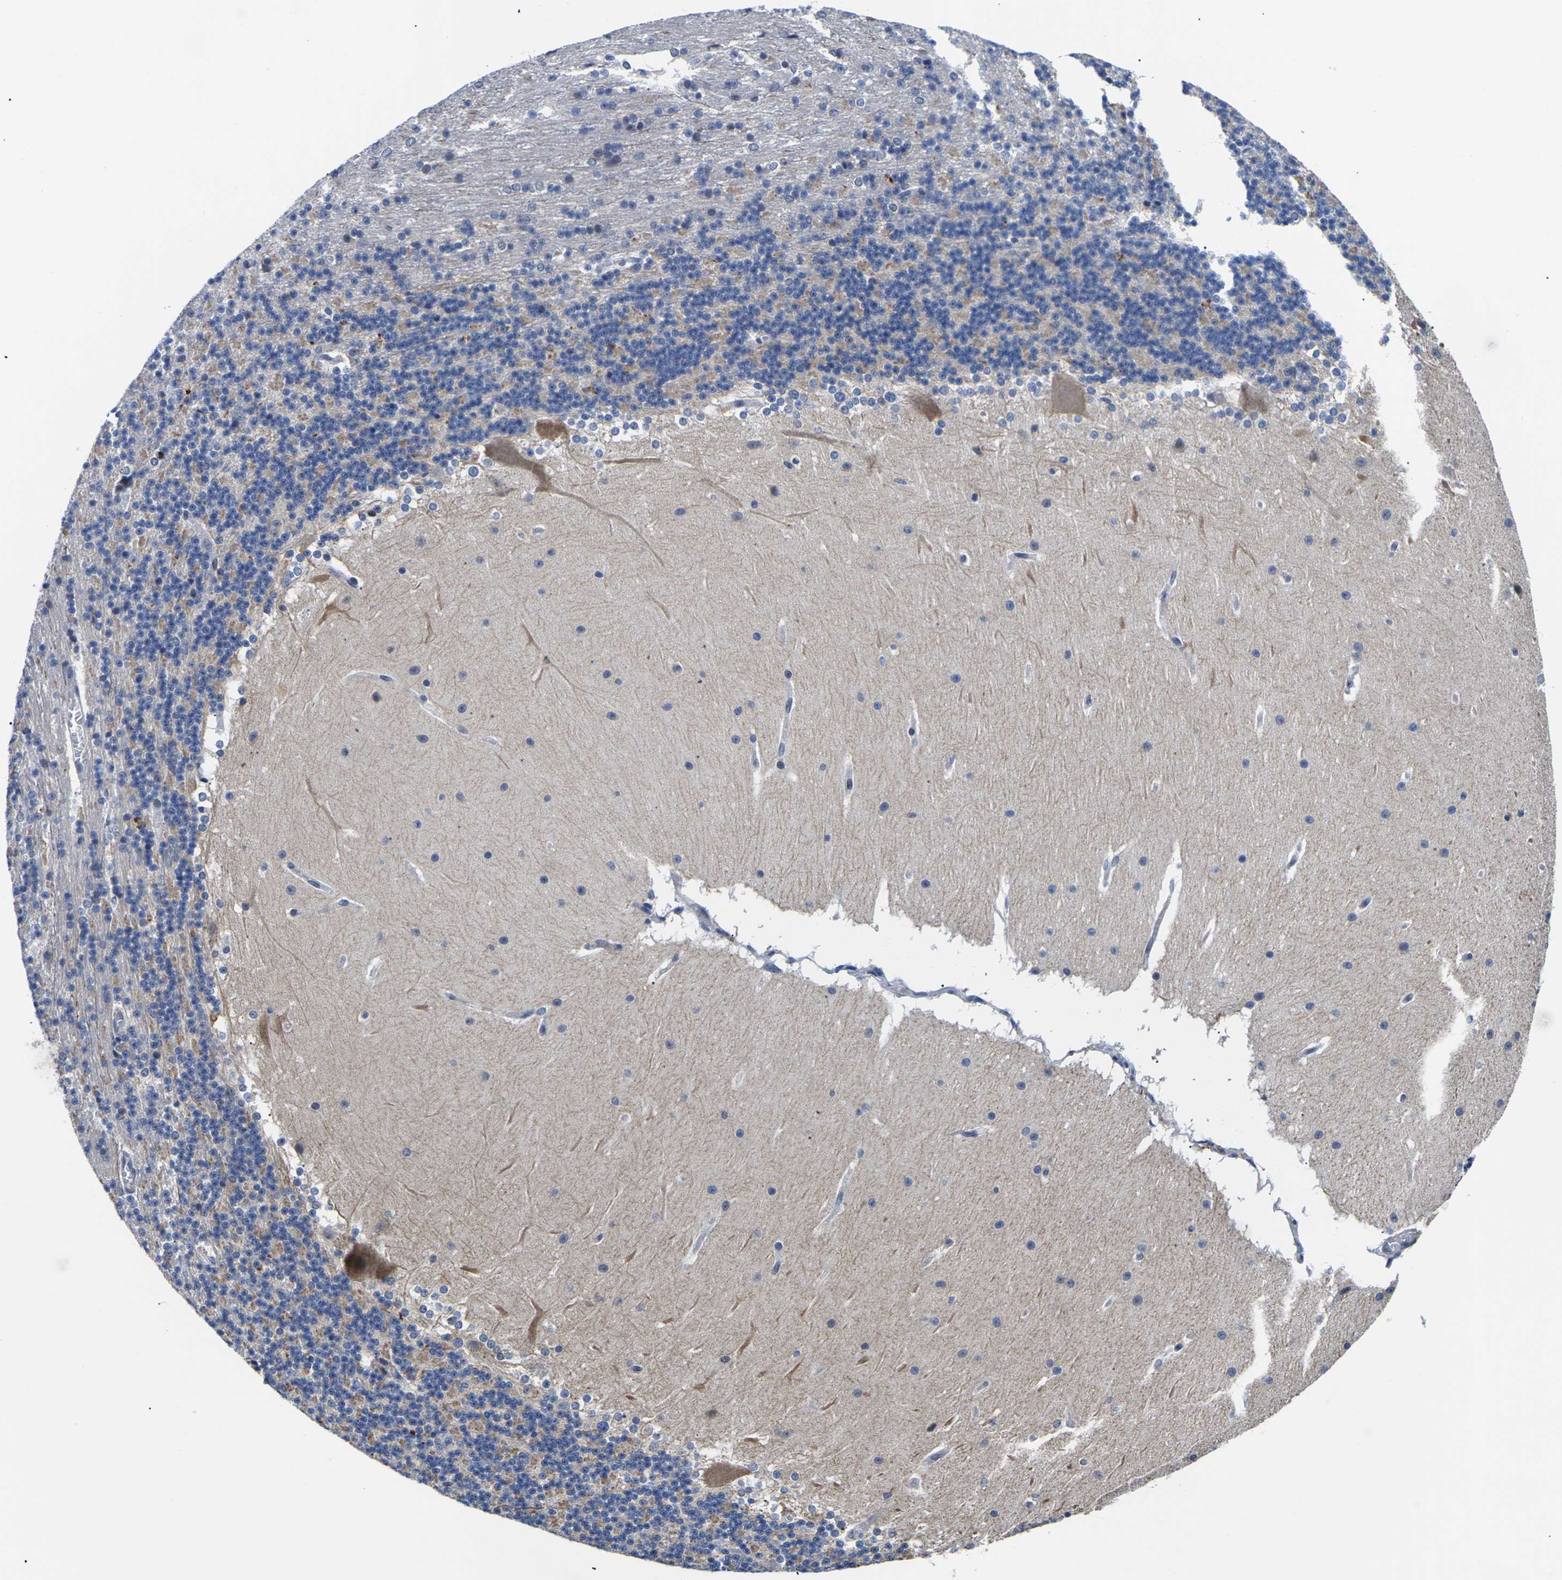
{"staining": {"intensity": "moderate", "quantity": "<25%", "location": "cytoplasmic/membranous"}, "tissue": "cerebellum", "cell_type": "Cells in granular layer", "image_type": "normal", "snomed": [{"axis": "morphology", "description": "Normal tissue, NOS"}, {"axis": "topography", "description": "Cerebellum"}], "caption": "Cerebellum stained with DAB (3,3'-diaminobenzidine) immunohistochemistry (IHC) displays low levels of moderate cytoplasmic/membranous staining in approximately <25% of cells in granular layer.", "gene": "ST6GAL2", "patient": {"sex": "female", "age": 19}}